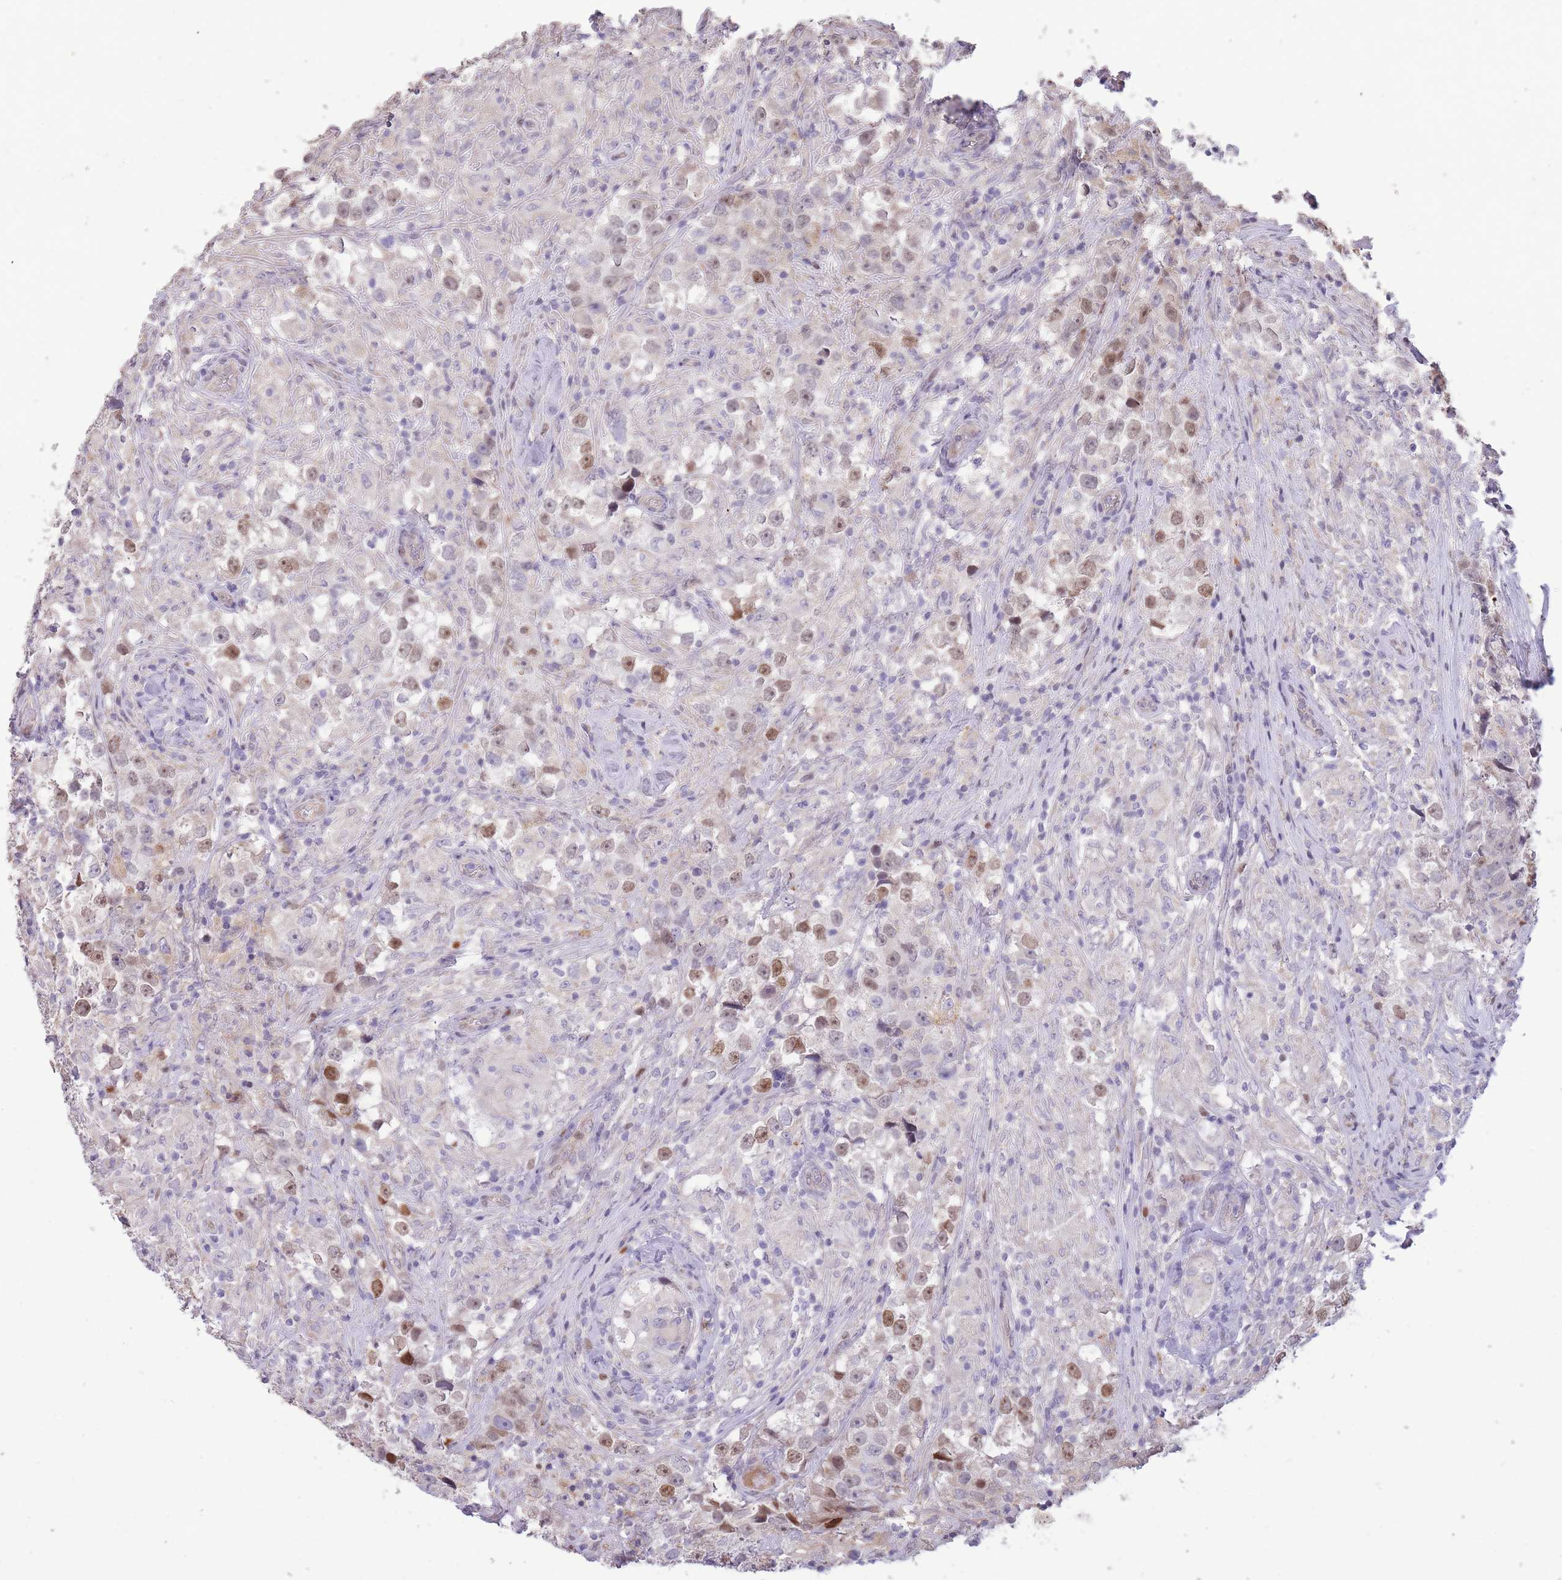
{"staining": {"intensity": "moderate", "quantity": "<25%", "location": "nuclear"}, "tissue": "testis cancer", "cell_type": "Tumor cells", "image_type": "cancer", "snomed": [{"axis": "morphology", "description": "Seminoma, NOS"}, {"axis": "topography", "description": "Testis"}], "caption": "A low amount of moderate nuclear expression is seen in approximately <25% of tumor cells in testis cancer tissue. (DAB = brown stain, brightfield microscopy at high magnification).", "gene": "RGS14", "patient": {"sex": "male", "age": 46}}